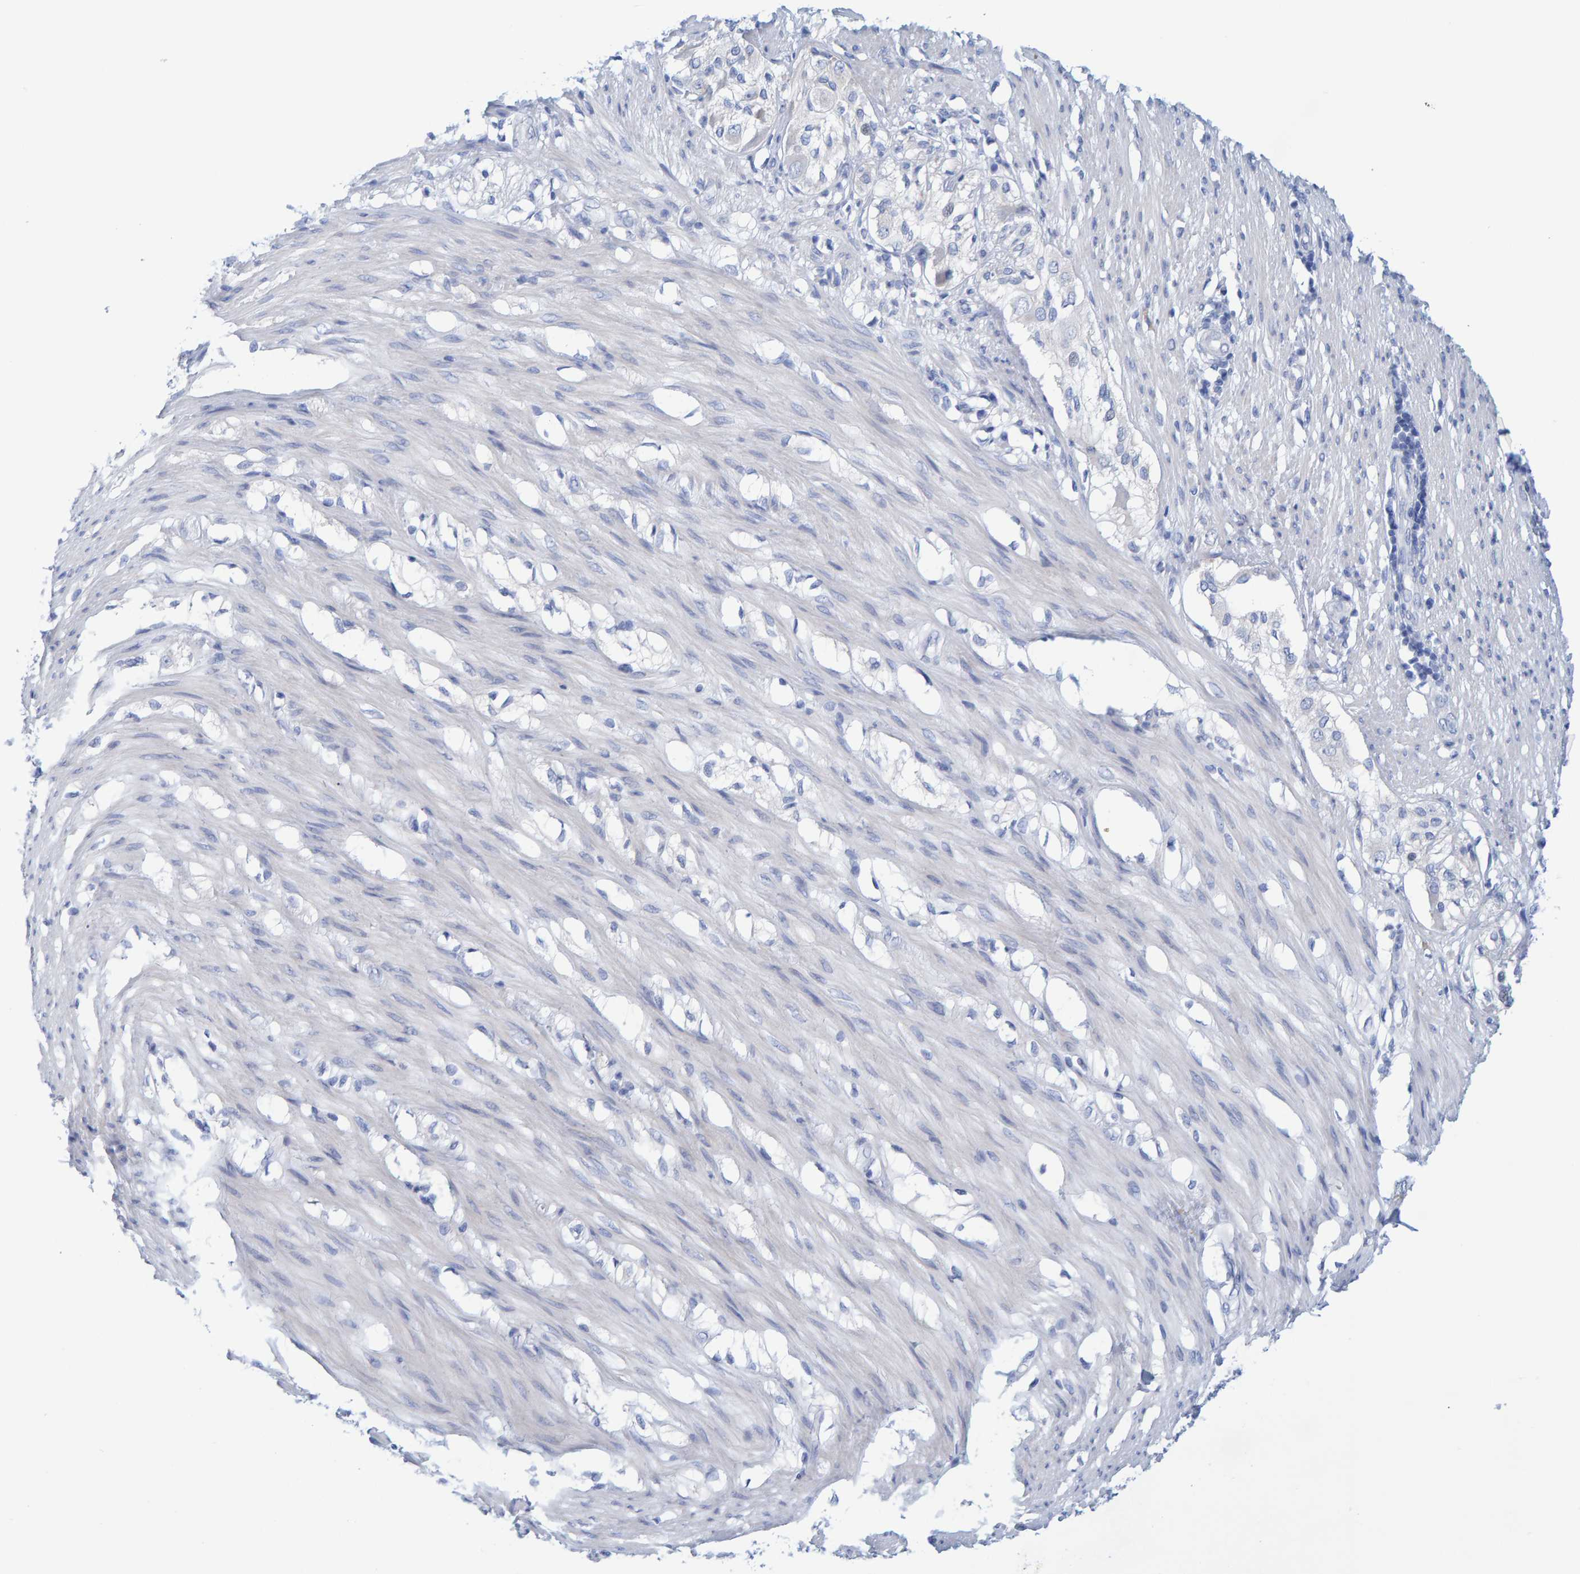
{"staining": {"intensity": "negative", "quantity": "none", "location": "none"}, "tissue": "smooth muscle", "cell_type": "Smooth muscle cells", "image_type": "normal", "snomed": [{"axis": "morphology", "description": "Normal tissue, NOS"}, {"axis": "morphology", "description": "Adenocarcinoma, NOS"}, {"axis": "topography", "description": "Smooth muscle"}, {"axis": "topography", "description": "Colon"}], "caption": "The histopathology image demonstrates no staining of smooth muscle cells in benign smooth muscle.", "gene": "JAKMIP3", "patient": {"sex": "male", "age": 14}}